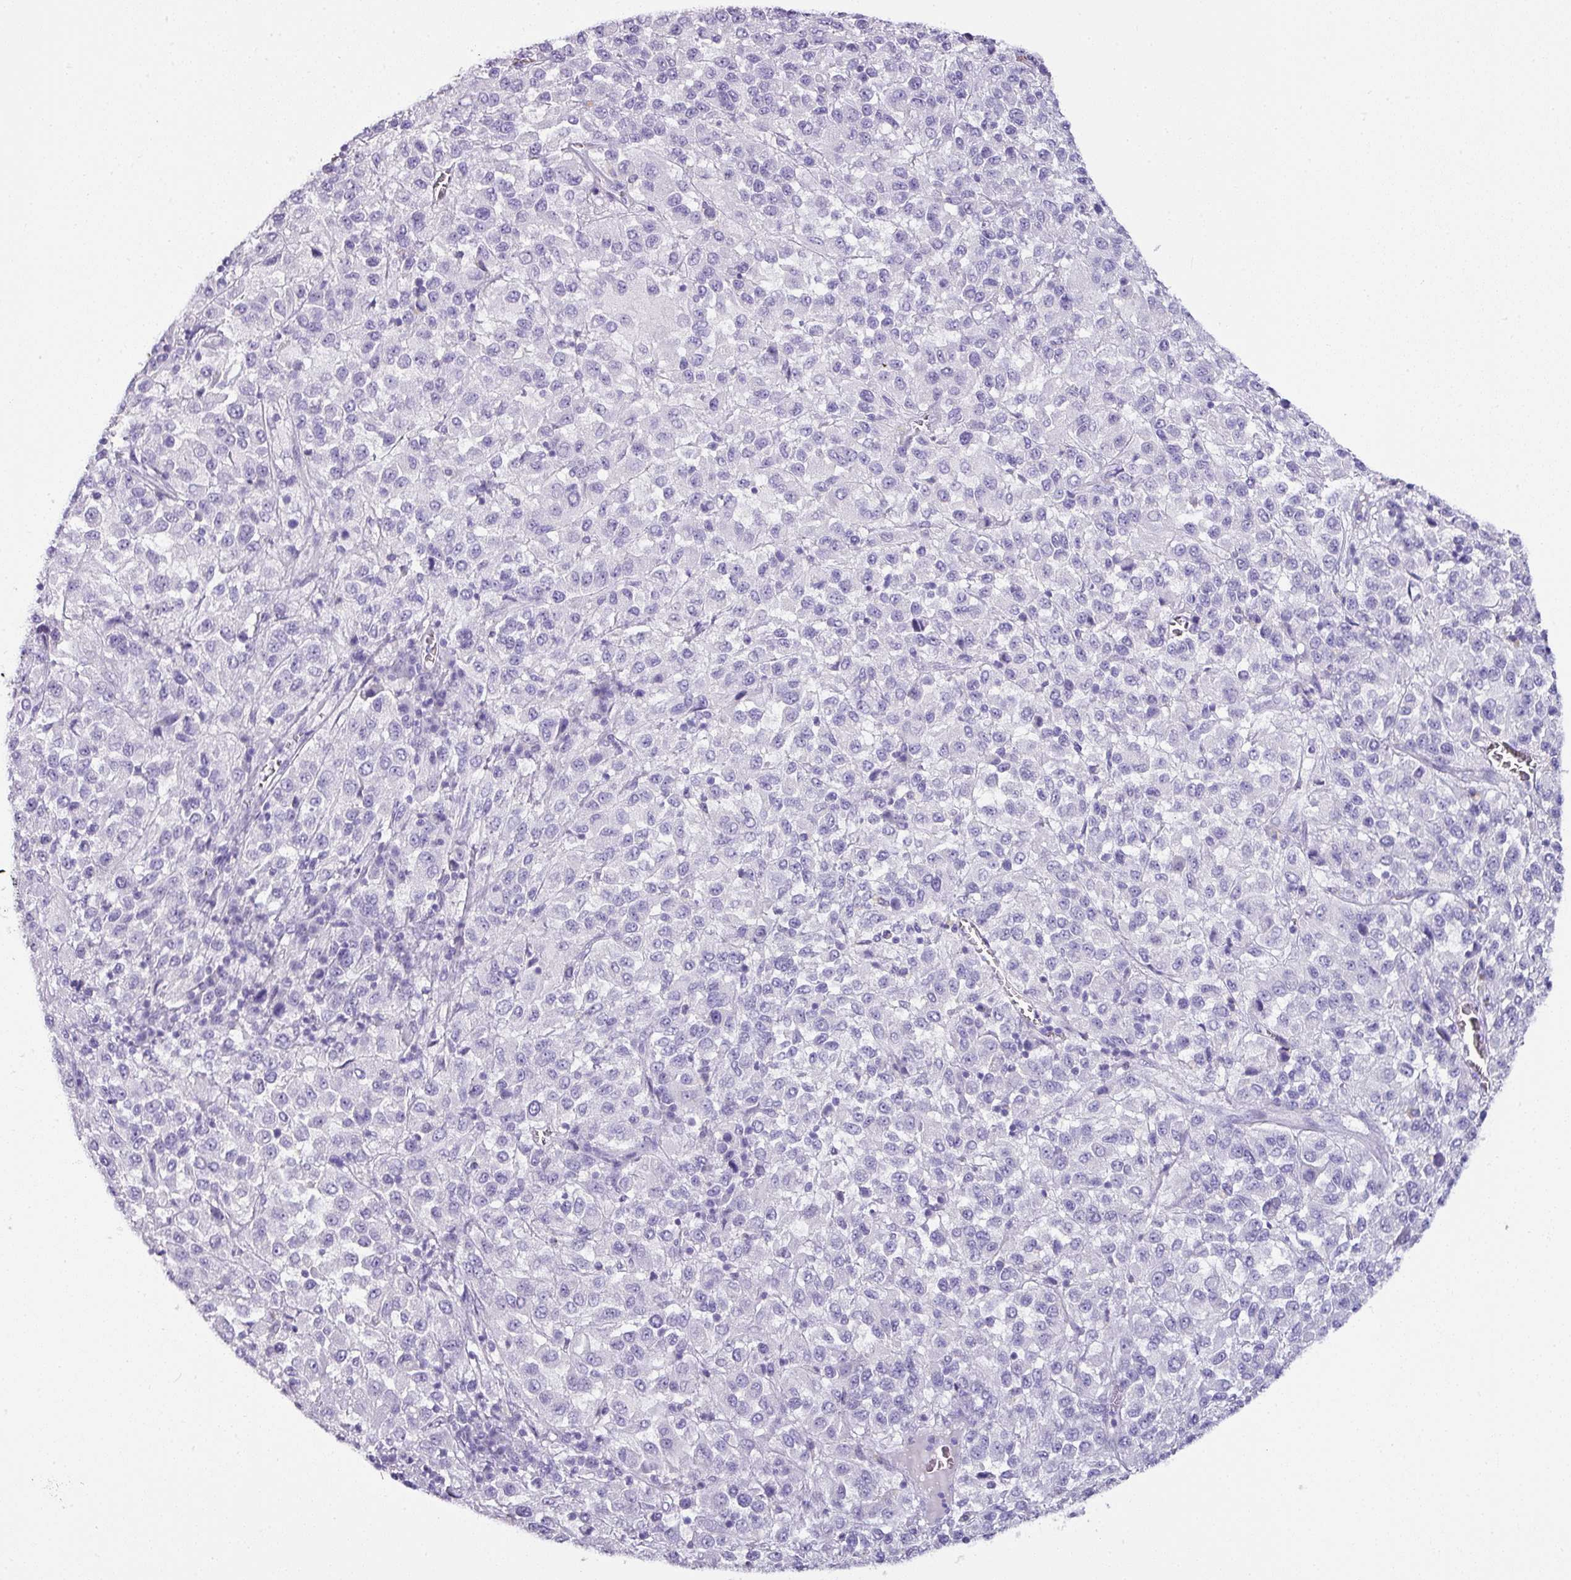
{"staining": {"intensity": "negative", "quantity": "none", "location": "none"}, "tissue": "melanoma", "cell_type": "Tumor cells", "image_type": "cancer", "snomed": [{"axis": "morphology", "description": "Malignant melanoma, Metastatic site"}, {"axis": "topography", "description": "Lung"}], "caption": "Immunohistochemistry (IHC) micrograph of human melanoma stained for a protein (brown), which displays no positivity in tumor cells.", "gene": "NAPSA", "patient": {"sex": "male", "age": 64}}